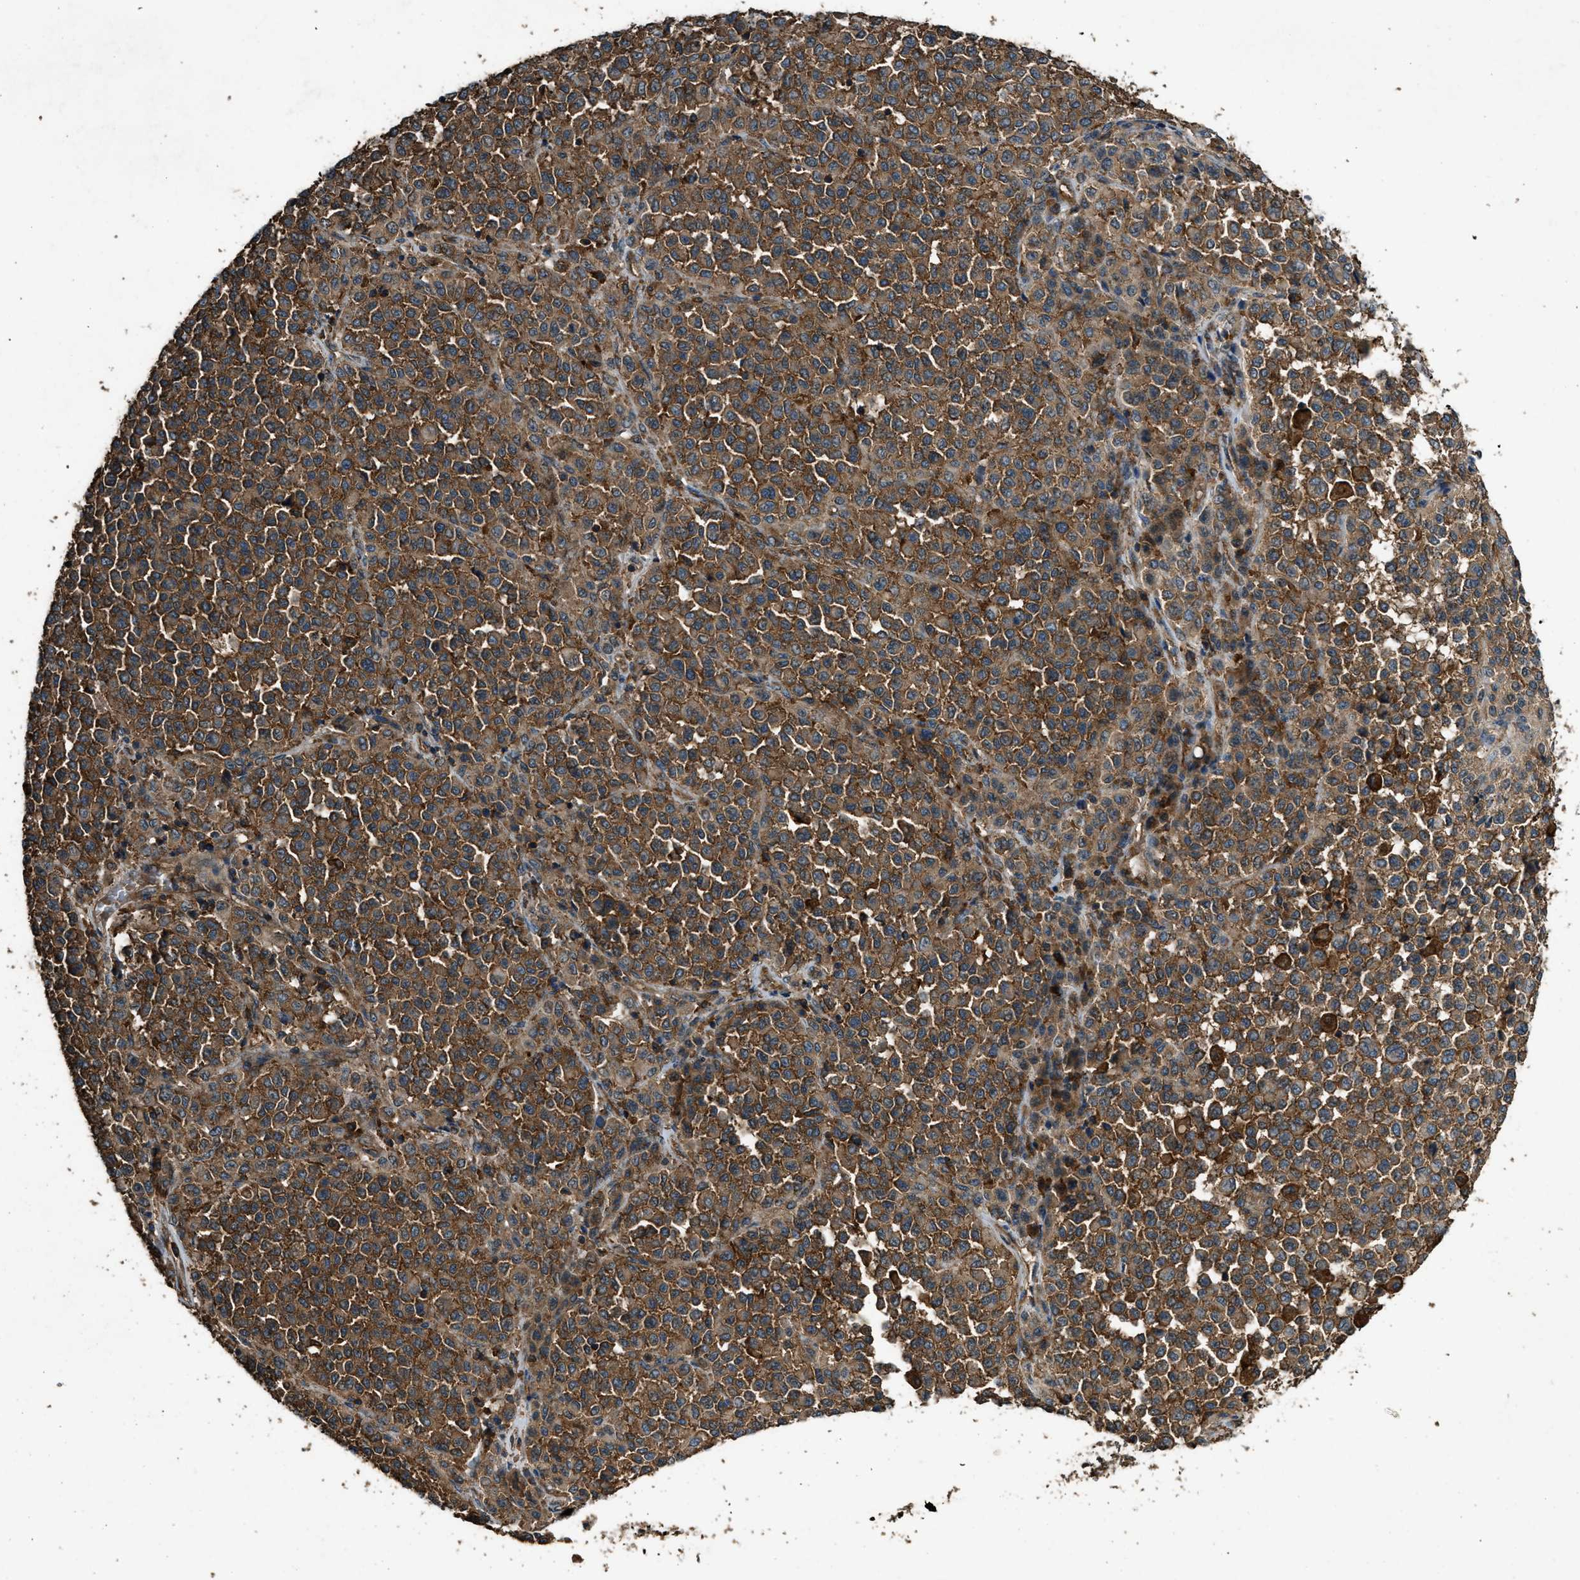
{"staining": {"intensity": "moderate", "quantity": ">75%", "location": "cytoplasmic/membranous"}, "tissue": "melanoma", "cell_type": "Tumor cells", "image_type": "cancer", "snomed": [{"axis": "morphology", "description": "Malignant melanoma, Metastatic site"}, {"axis": "topography", "description": "Pancreas"}], "caption": "Immunohistochemical staining of human melanoma reveals moderate cytoplasmic/membranous protein positivity in approximately >75% of tumor cells.", "gene": "MAP3K8", "patient": {"sex": "female", "age": 30}}